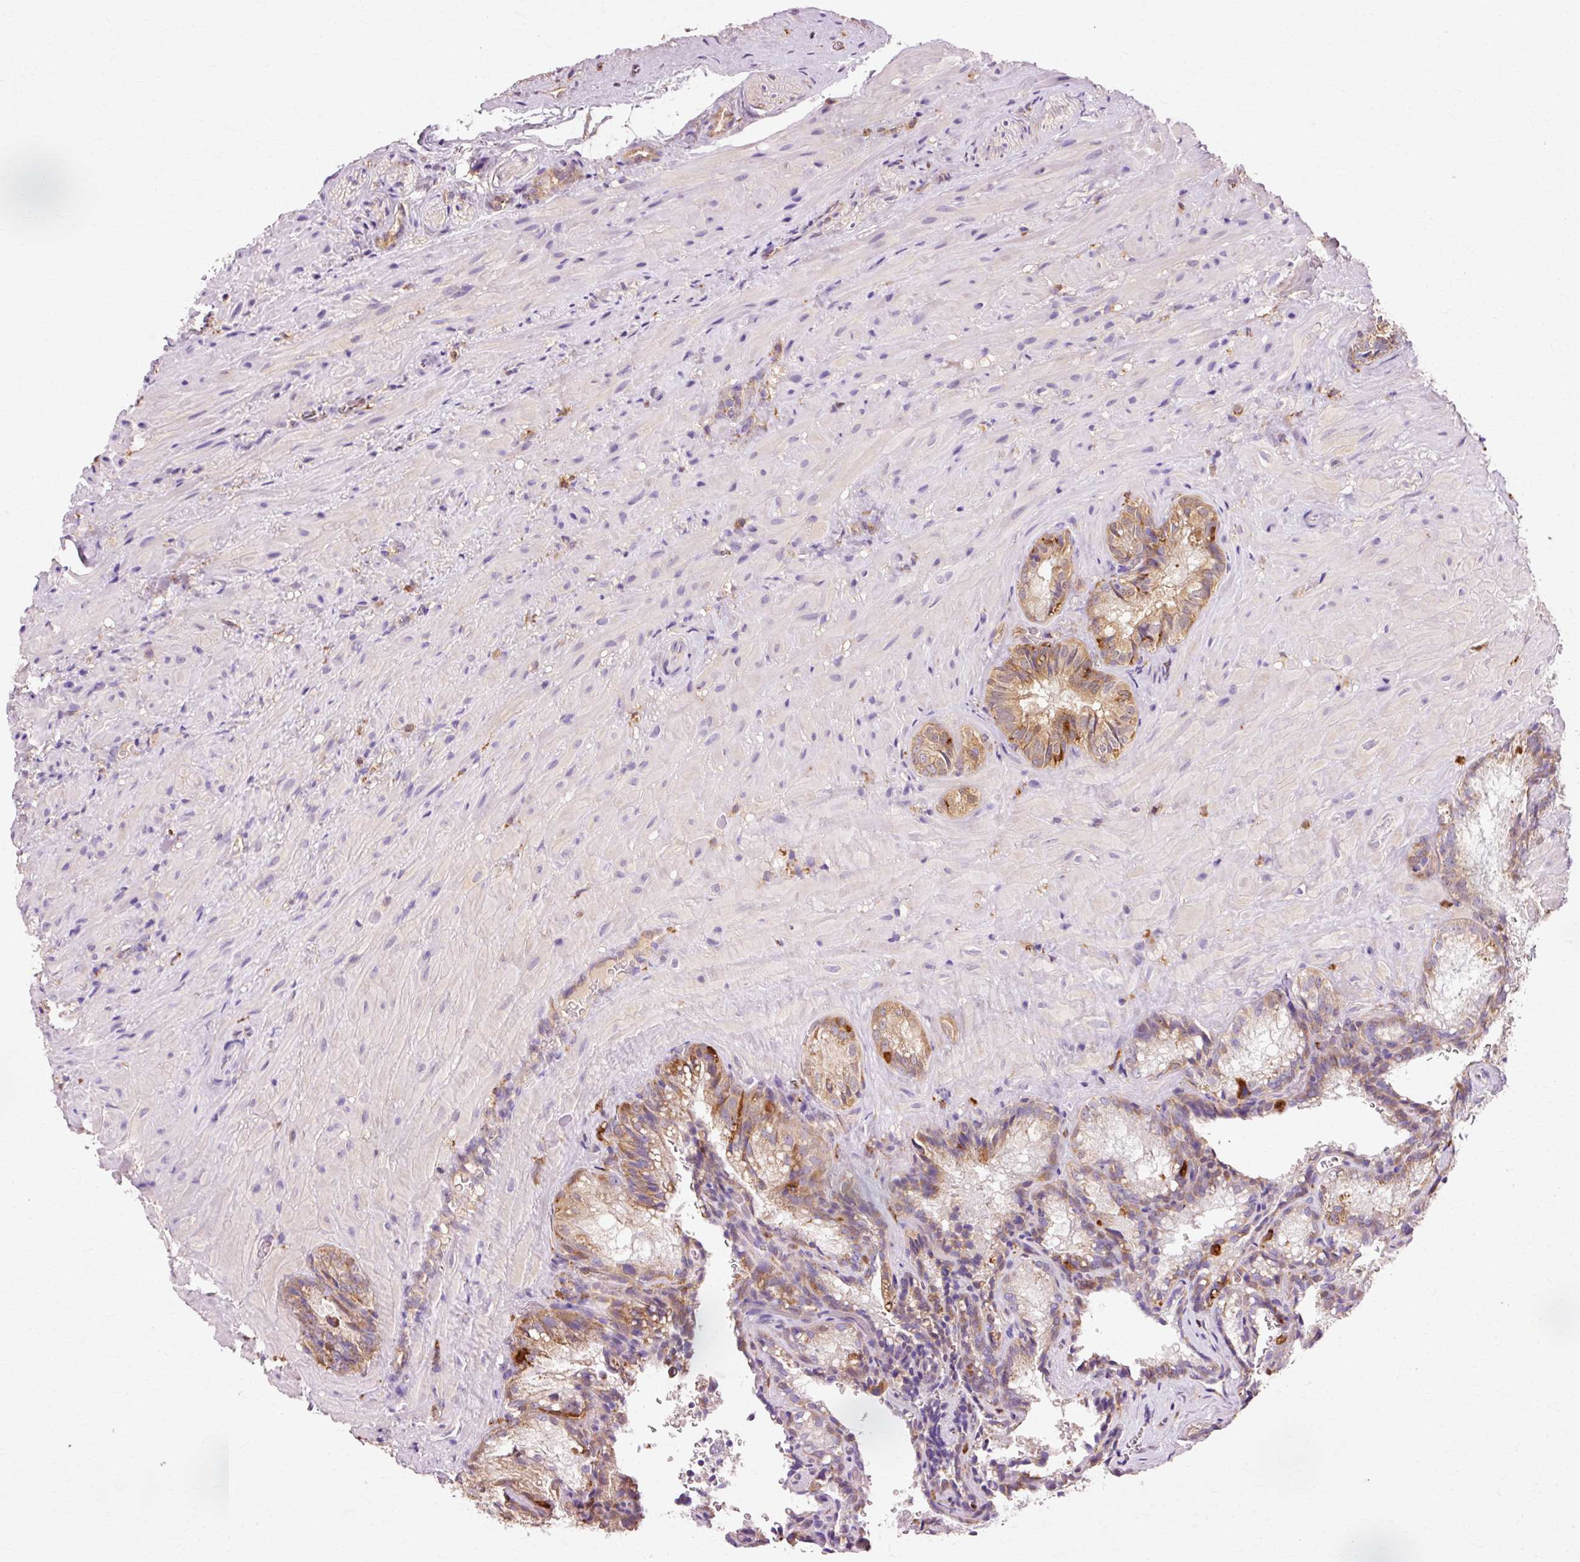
{"staining": {"intensity": "moderate", "quantity": "<25%", "location": "cytoplasmic/membranous"}, "tissue": "seminal vesicle", "cell_type": "Glandular cells", "image_type": "normal", "snomed": [{"axis": "morphology", "description": "Normal tissue, NOS"}, {"axis": "topography", "description": "Seminal veicle"}], "caption": "Seminal vesicle stained with a brown dye displays moderate cytoplasmic/membranous positive positivity in approximately <25% of glandular cells.", "gene": "GPX1", "patient": {"sex": "male", "age": 47}}